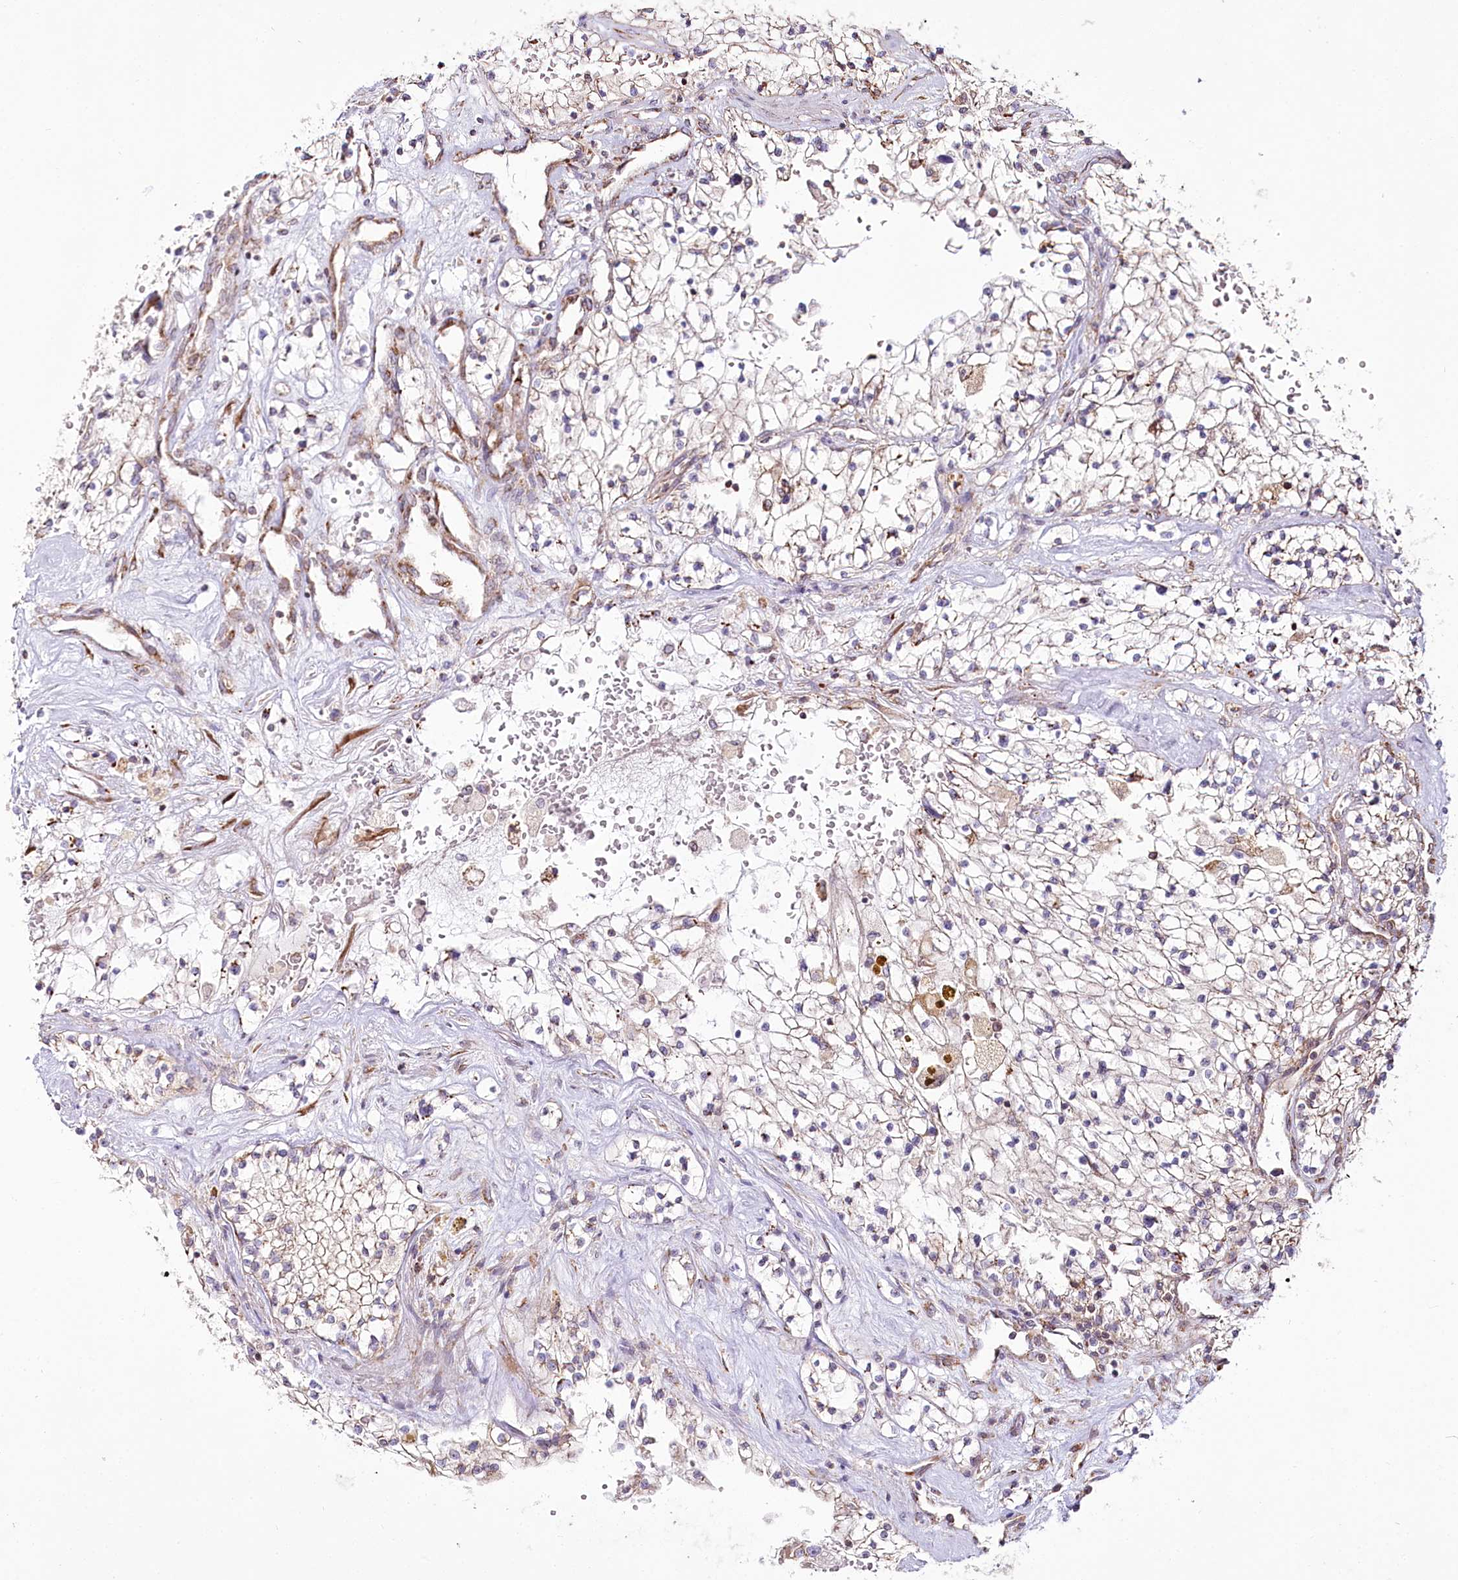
{"staining": {"intensity": "weak", "quantity": "<25%", "location": "cytoplasmic/membranous"}, "tissue": "renal cancer", "cell_type": "Tumor cells", "image_type": "cancer", "snomed": [{"axis": "morphology", "description": "Normal tissue, NOS"}, {"axis": "morphology", "description": "Adenocarcinoma, NOS"}, {"axis": "topography", "description": "Kidney"}], "caption": "Tumor cells are negative for brown protein staining in renal cancer (adenocarcinoma). (Stains: DAB (3,3'-diaminobenzidine) IHC with hematoxylin counter stain, Microscopy: brightfield microscopy at high magnification).", "gene": "POGLUT1", "patient": {"sex": "male", "age": 68}}